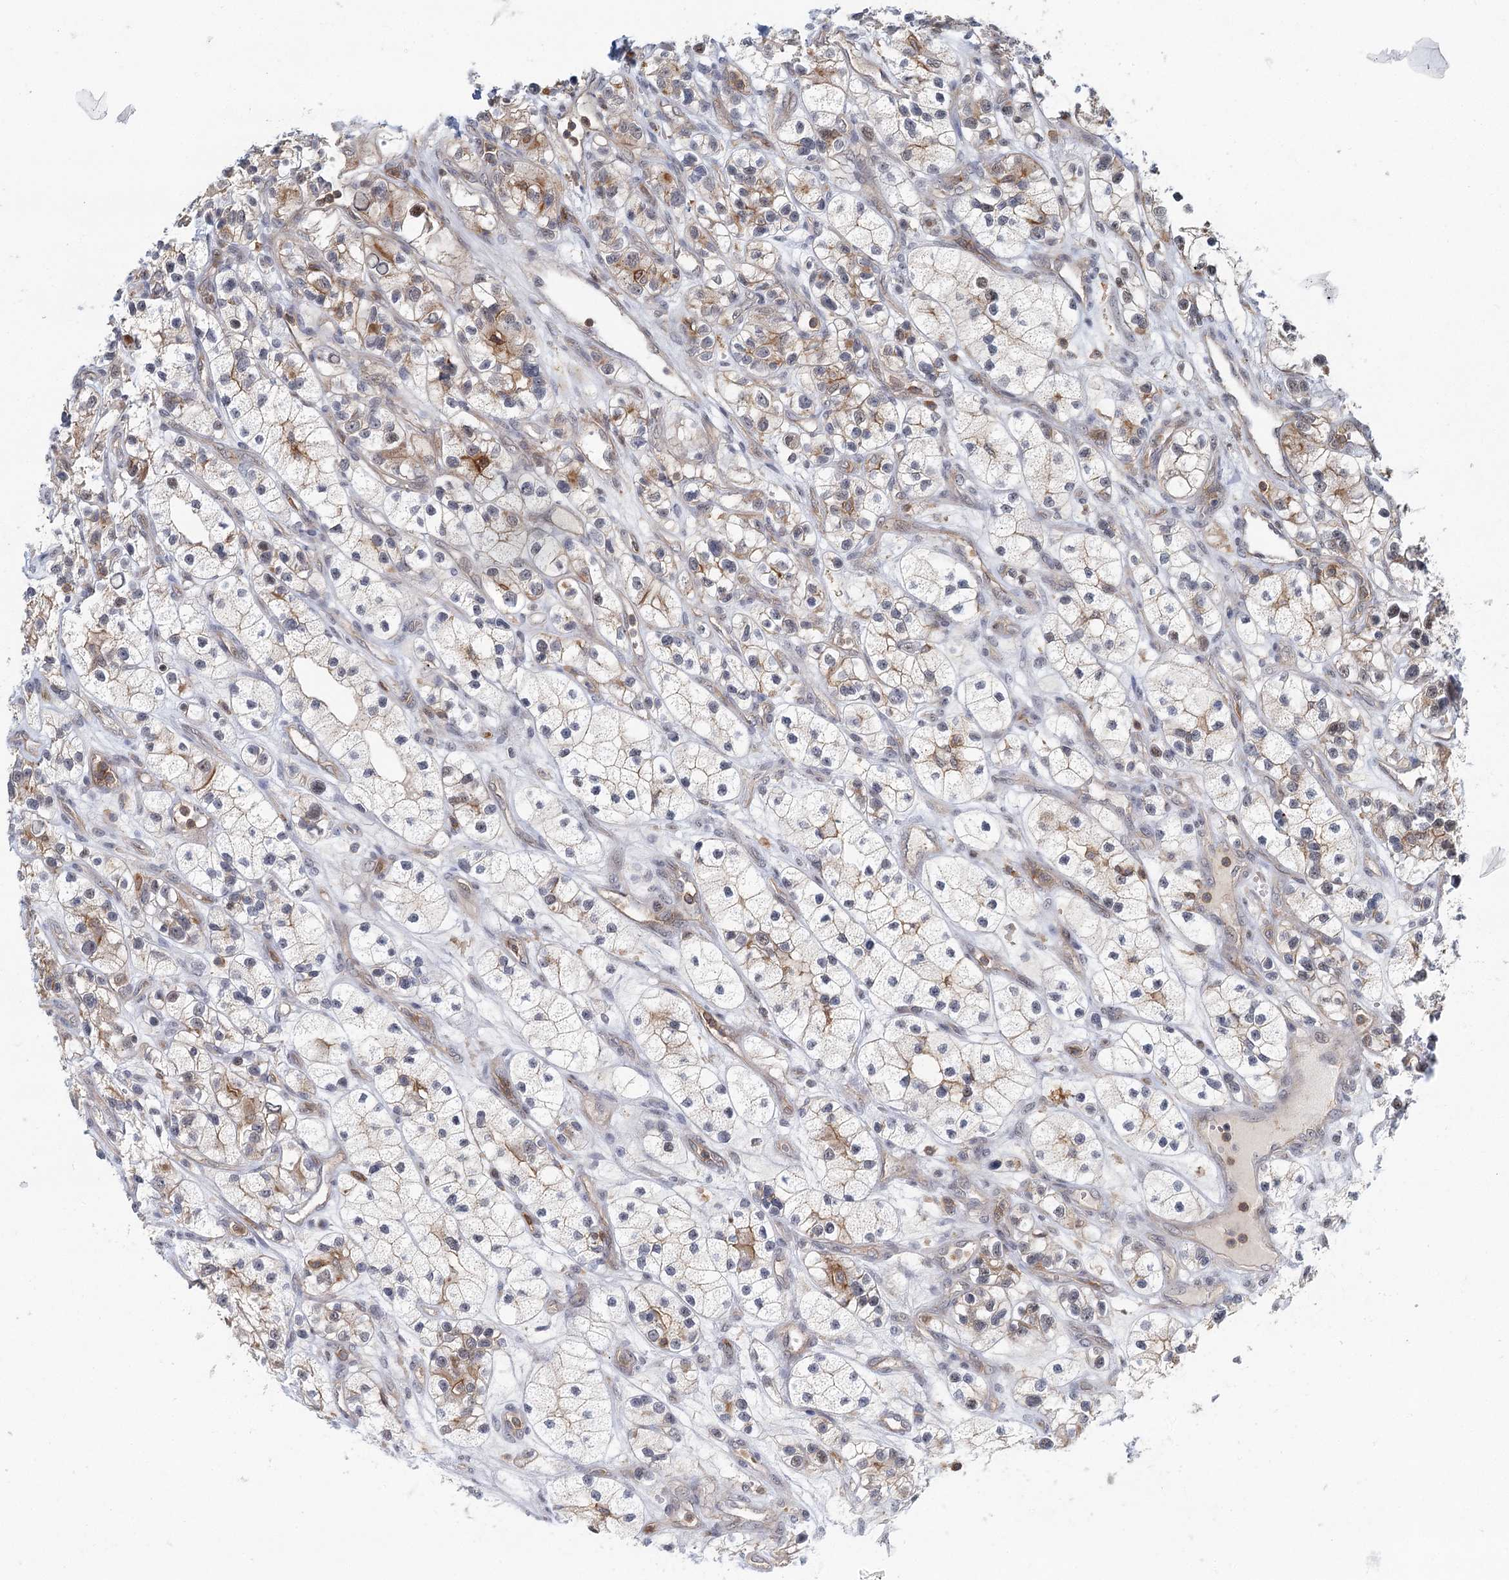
{"staining": {"intensity": "moderate", "quantity": "<25%", "location": "cytoplasmic/membranous"}, "tissue": "renal cancer", "cell_type": "Tumor cells", "image_type": "cancer", "snomed": [{"axis": "morphology", "description": "Adenocarcinoma, NOS"}, {"axis": "topography", "description": "Kidney"}], "caption": "DAB (3,3'-diaminobenzidine) immunohistochemical staining of renal cancer displays moderate cytoplasmic/membranous protein positivity in about <25% of tumor cells.", "gene": "CDC42SE2", "patient": {"sex": "female", "age": 57}}